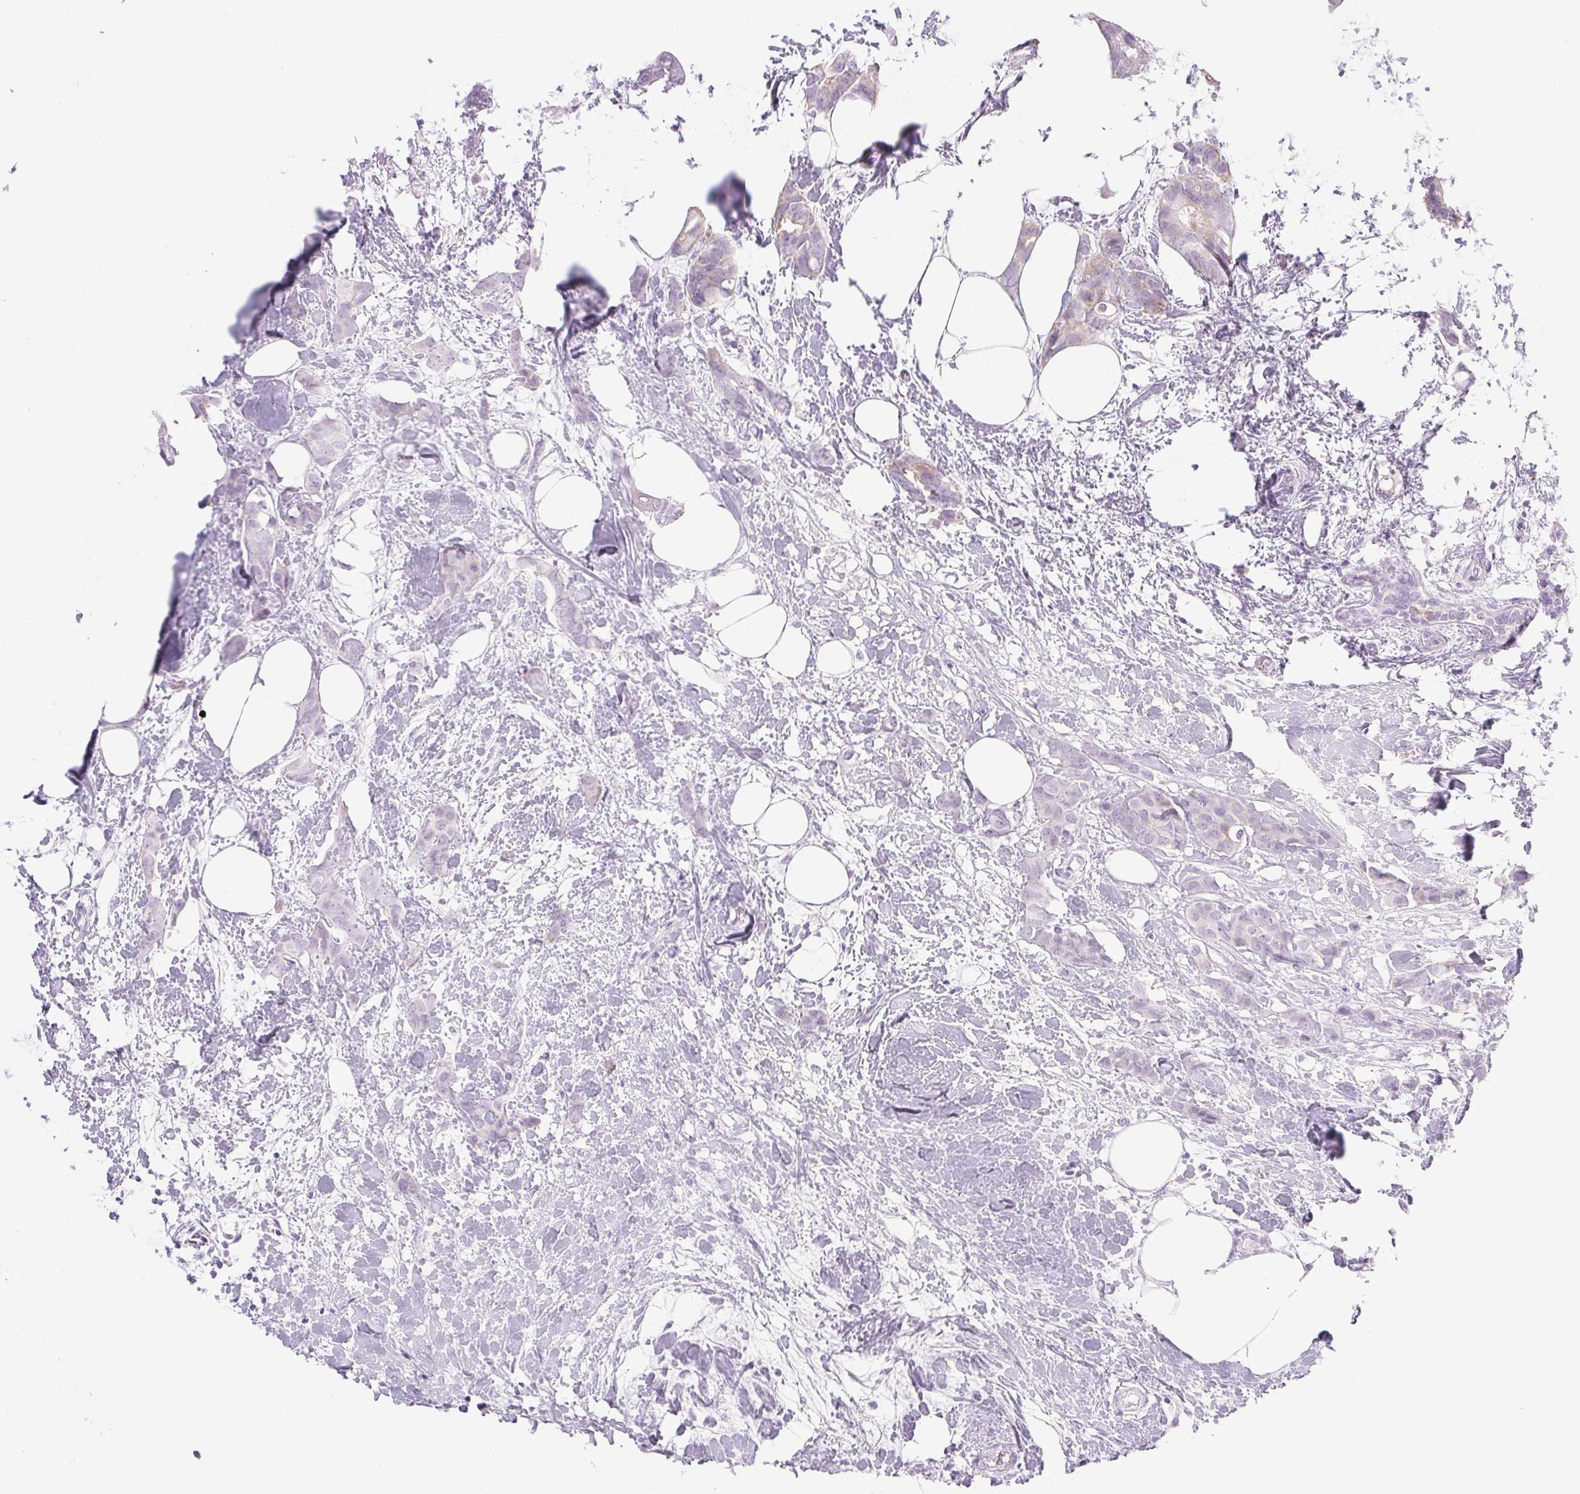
{"staining": {"intensity": "negative", "quantity": "none", "location": "none"}, "tissue": "breast cancer", "cell_type": "Tumor cells", "image_type": "cancer", "snomed": [{"axis": "morphology", "description": "Duct carcinoma"}, {"axis": "topography", "description": "Breast"}], "caption": "A micrograph of breast cancer stained for a protein reveals no brown staining in tumor cells.", "gene": "PI3", "patient": {"sex": "female", "age": 62}}